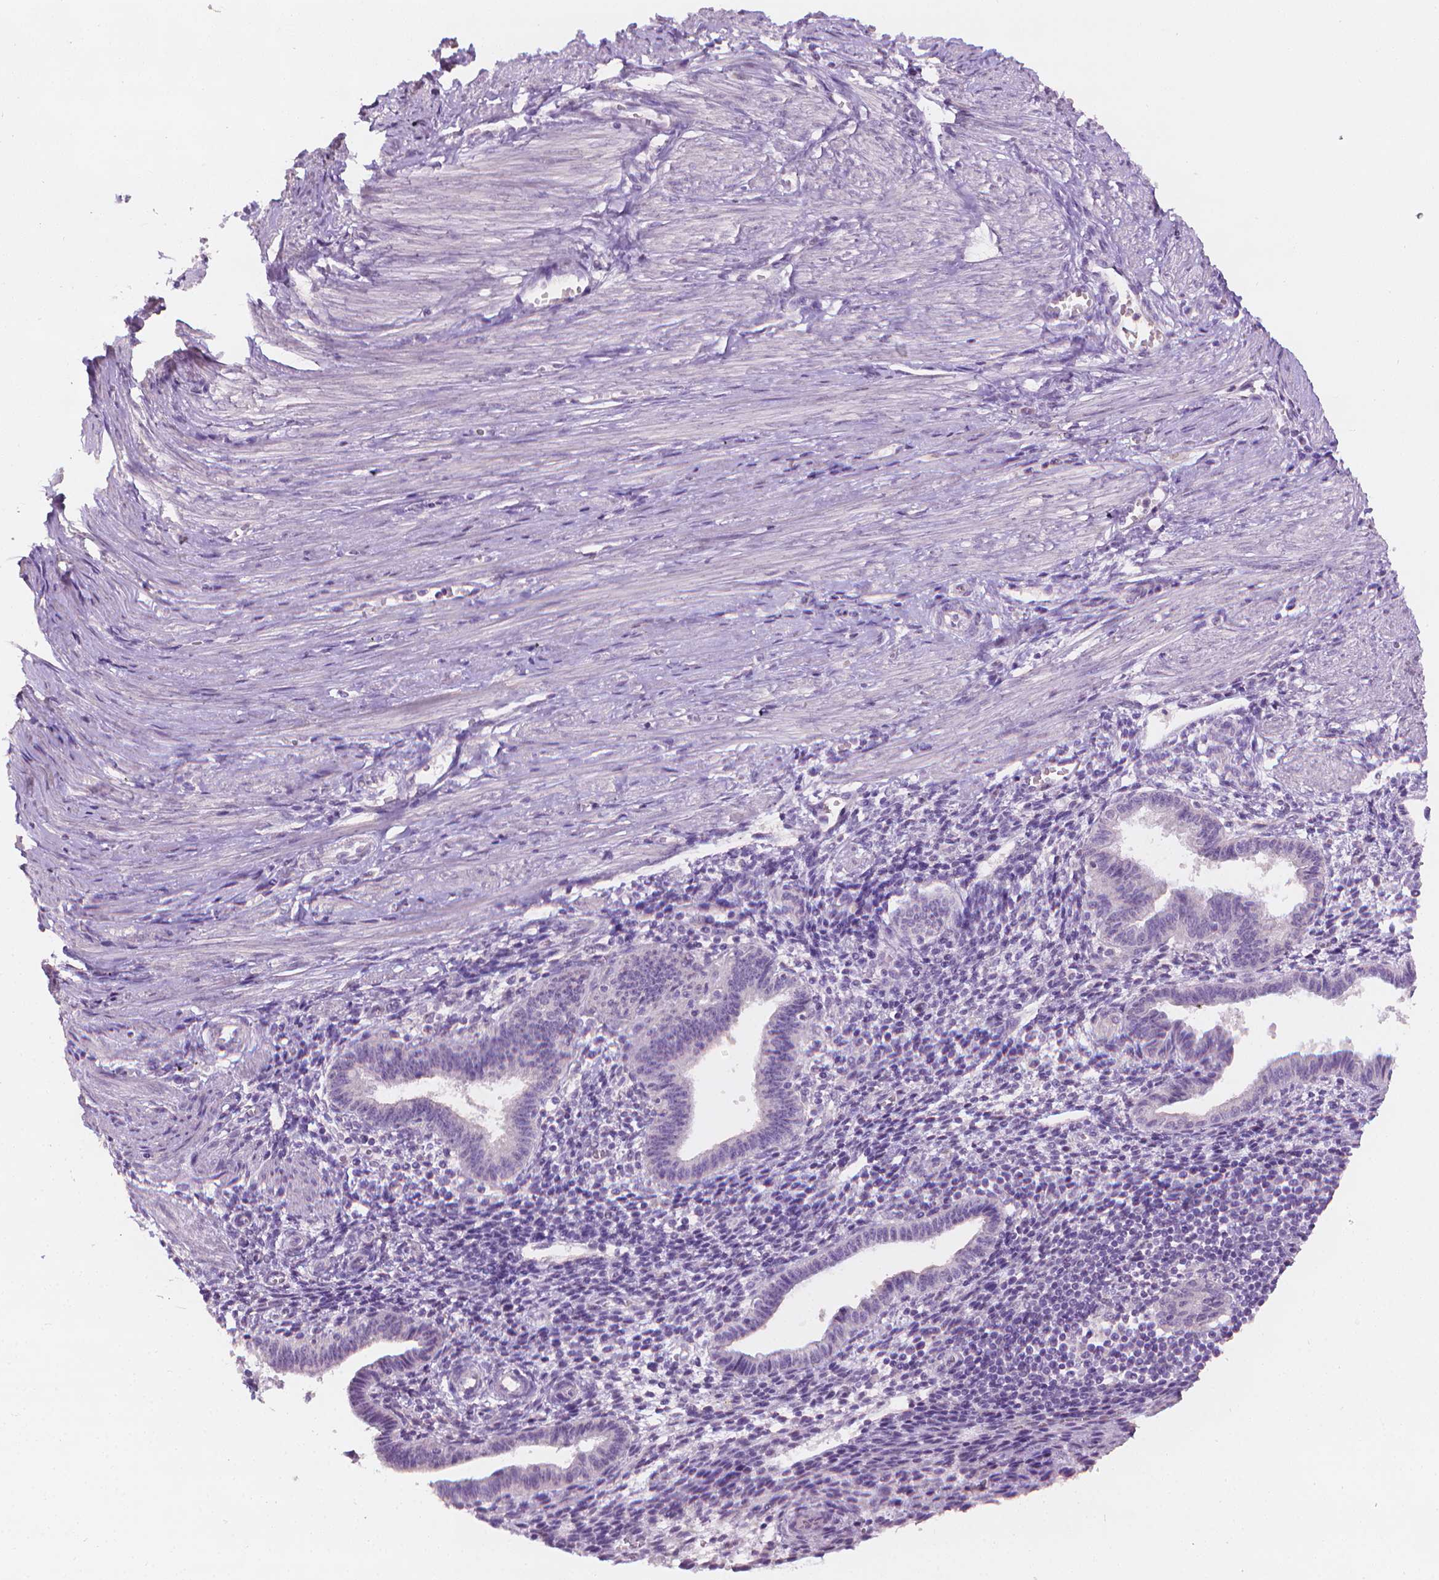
{"staining": {"intensity": "negative", "quantity": "none", "location": "none"}, "tissue": "endometrium", "cell_type": "Cells in endometrial stroma", "image_type": "normal", "snomed": [{"axis": "morphology", "description": "Normal tissue, NOS"}, {"axis": "topography", "description": "Endometrium"}], "caption": "IHC of benign endometrium exhibits no positivity in cells in endometrial stroma. Nuclei are stained in blue.", "gene": "FASN", "patient": {"sex": "female", "age": 37}}